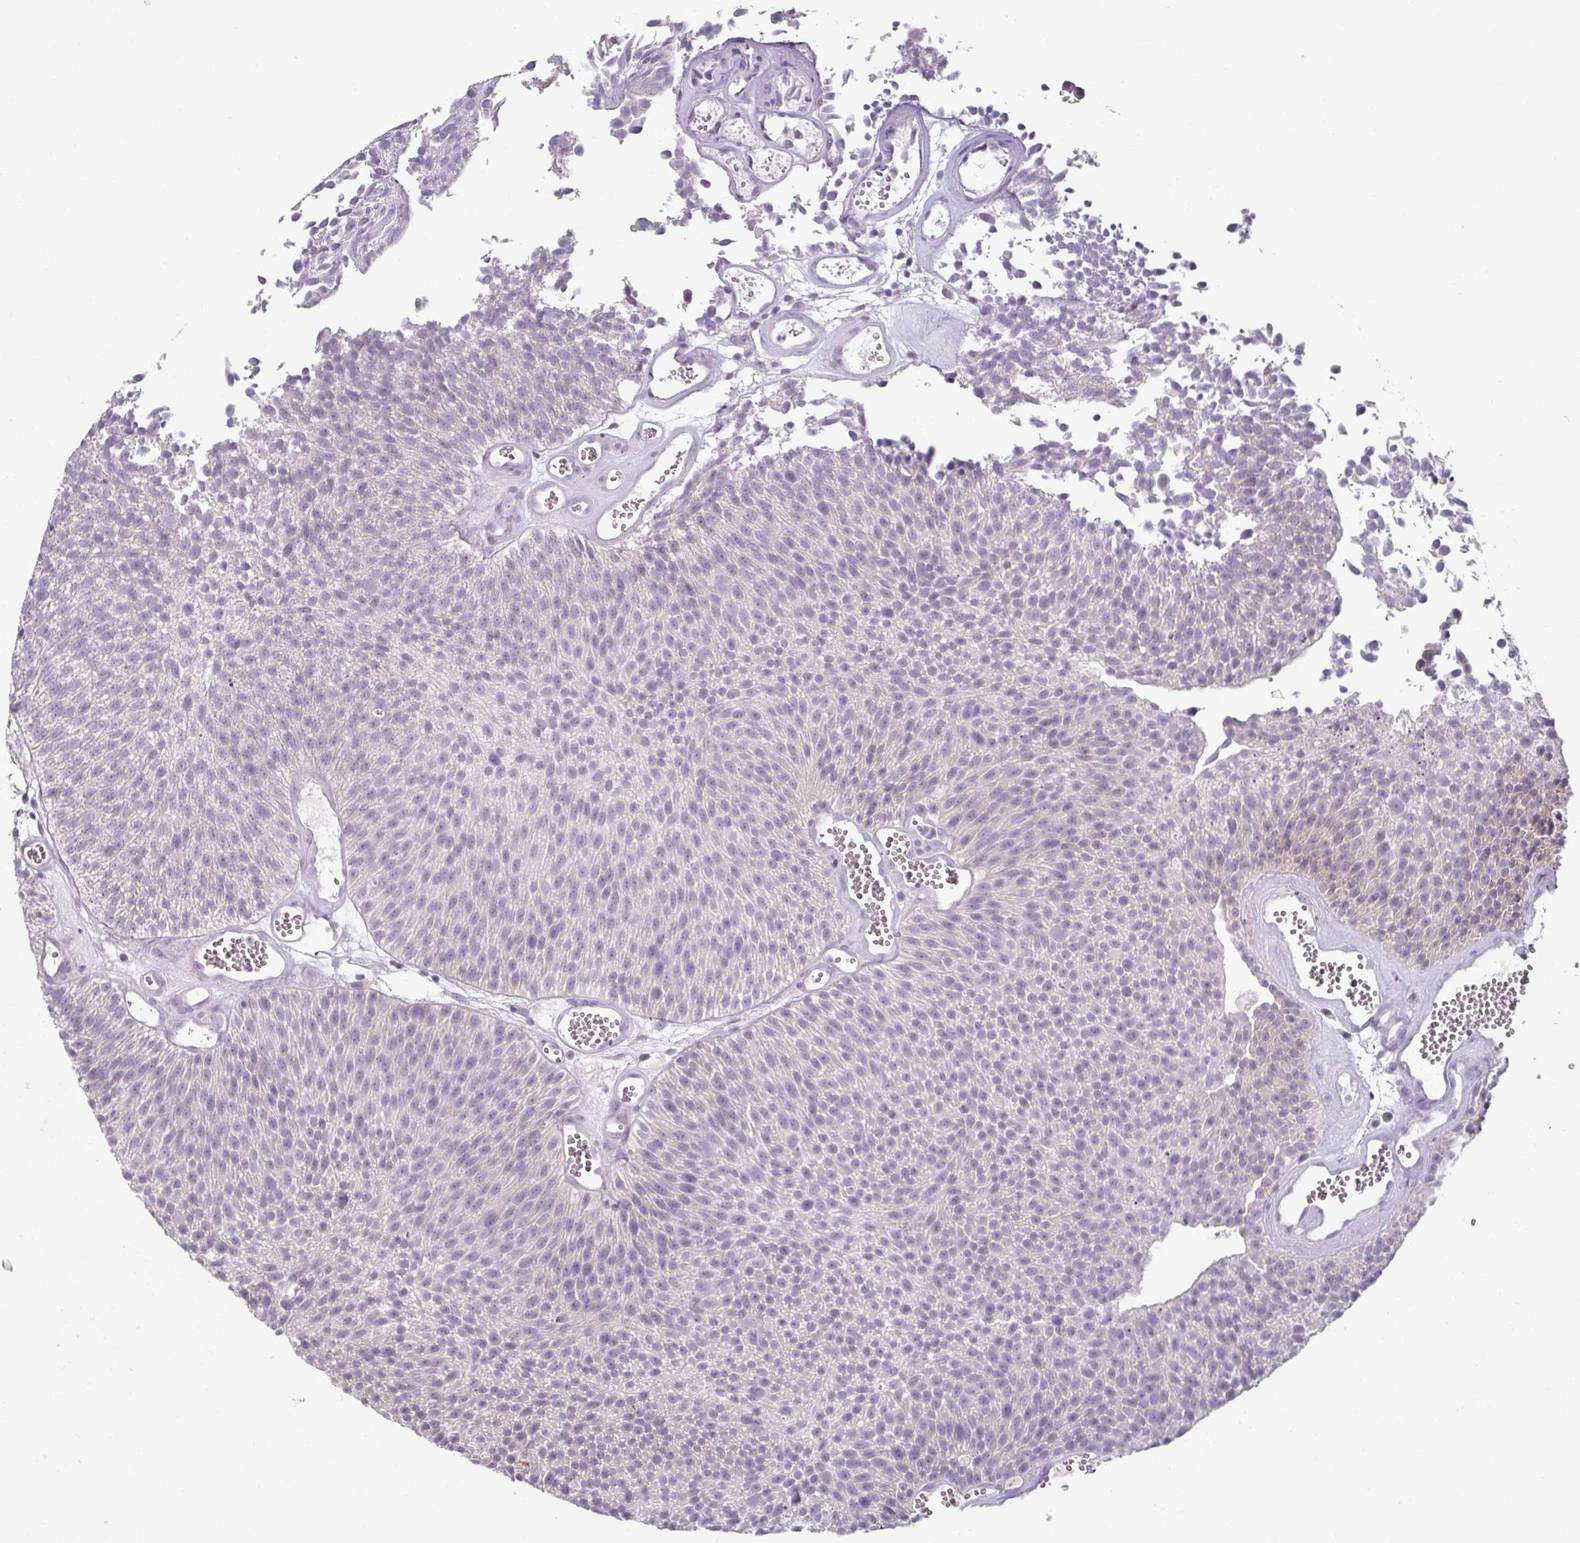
{"staining": {"intensity": "negative", "quantity": "none", "location": "none"}, "tissue": "urothelial cancer", "cell_type": "Tumor cells", "image_type": "cancer", "snomed": [{"axis": "morphology", "description": "Urothelial carcinoma, Low grade"}, {"axis": "topography", "description": "Urinary bladder"}], "caption": "Immunohistochemistry (IHC) of urothelial cancer demonstrates no expression in tumor cells.", "gene": "MTMR14", "patient": {"sex": "female", "age": 79}}